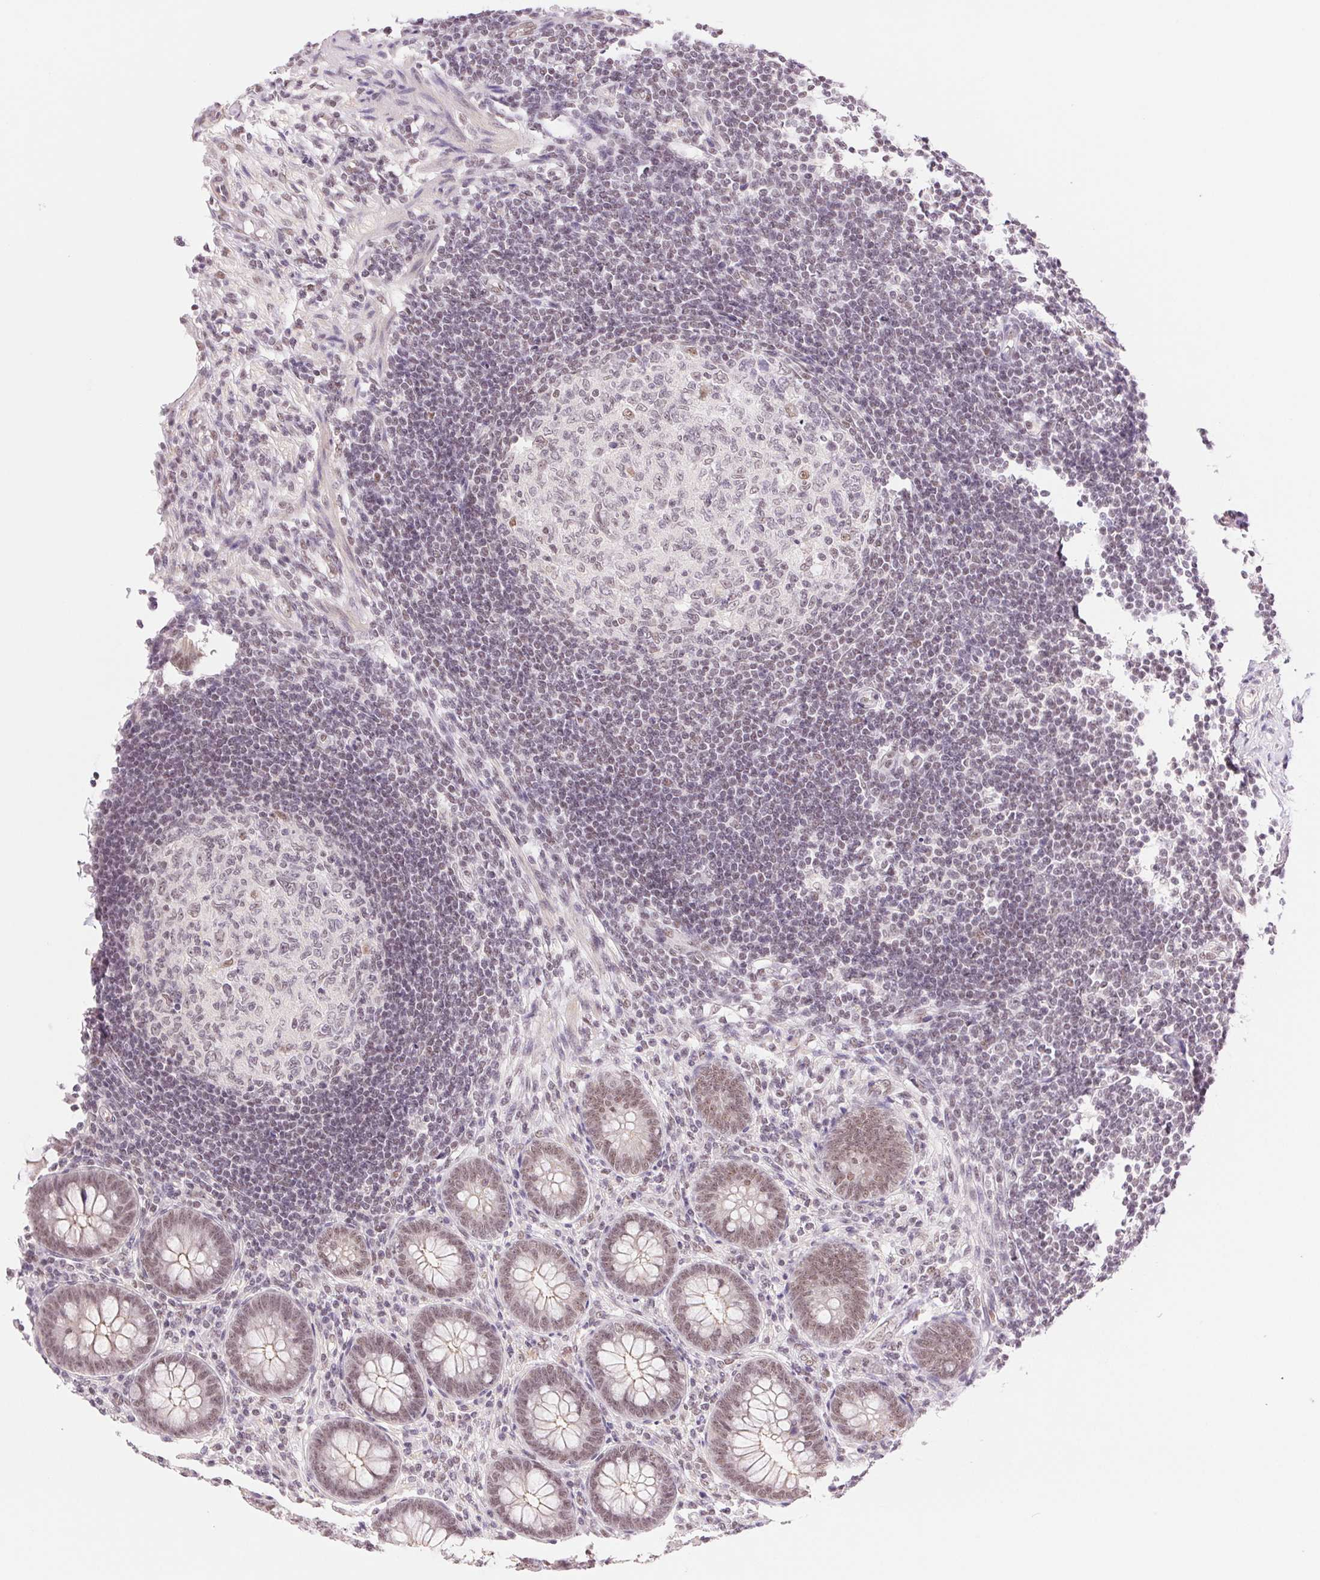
{"staining": {"intensity": "weak", "quantity": ">75%", "location": "nuclear"}, "tissue": "appendix", "cell_type": "Glandular cells", "image_type": "normal", "snomed": [{"axis": "morphology", "description": "Normal tissue, NOS"}, {"axis": "topography", "description": "Appendix"}], "caption": "Glandular cells exhibit weak nuclear expression in about >75% of cells in unremarkable appendix. (DAB = brown stain, brightfield microscopy at high magnification).", "gene": "RPRD1B", "patient": {"sex": "female", "age": 57}}